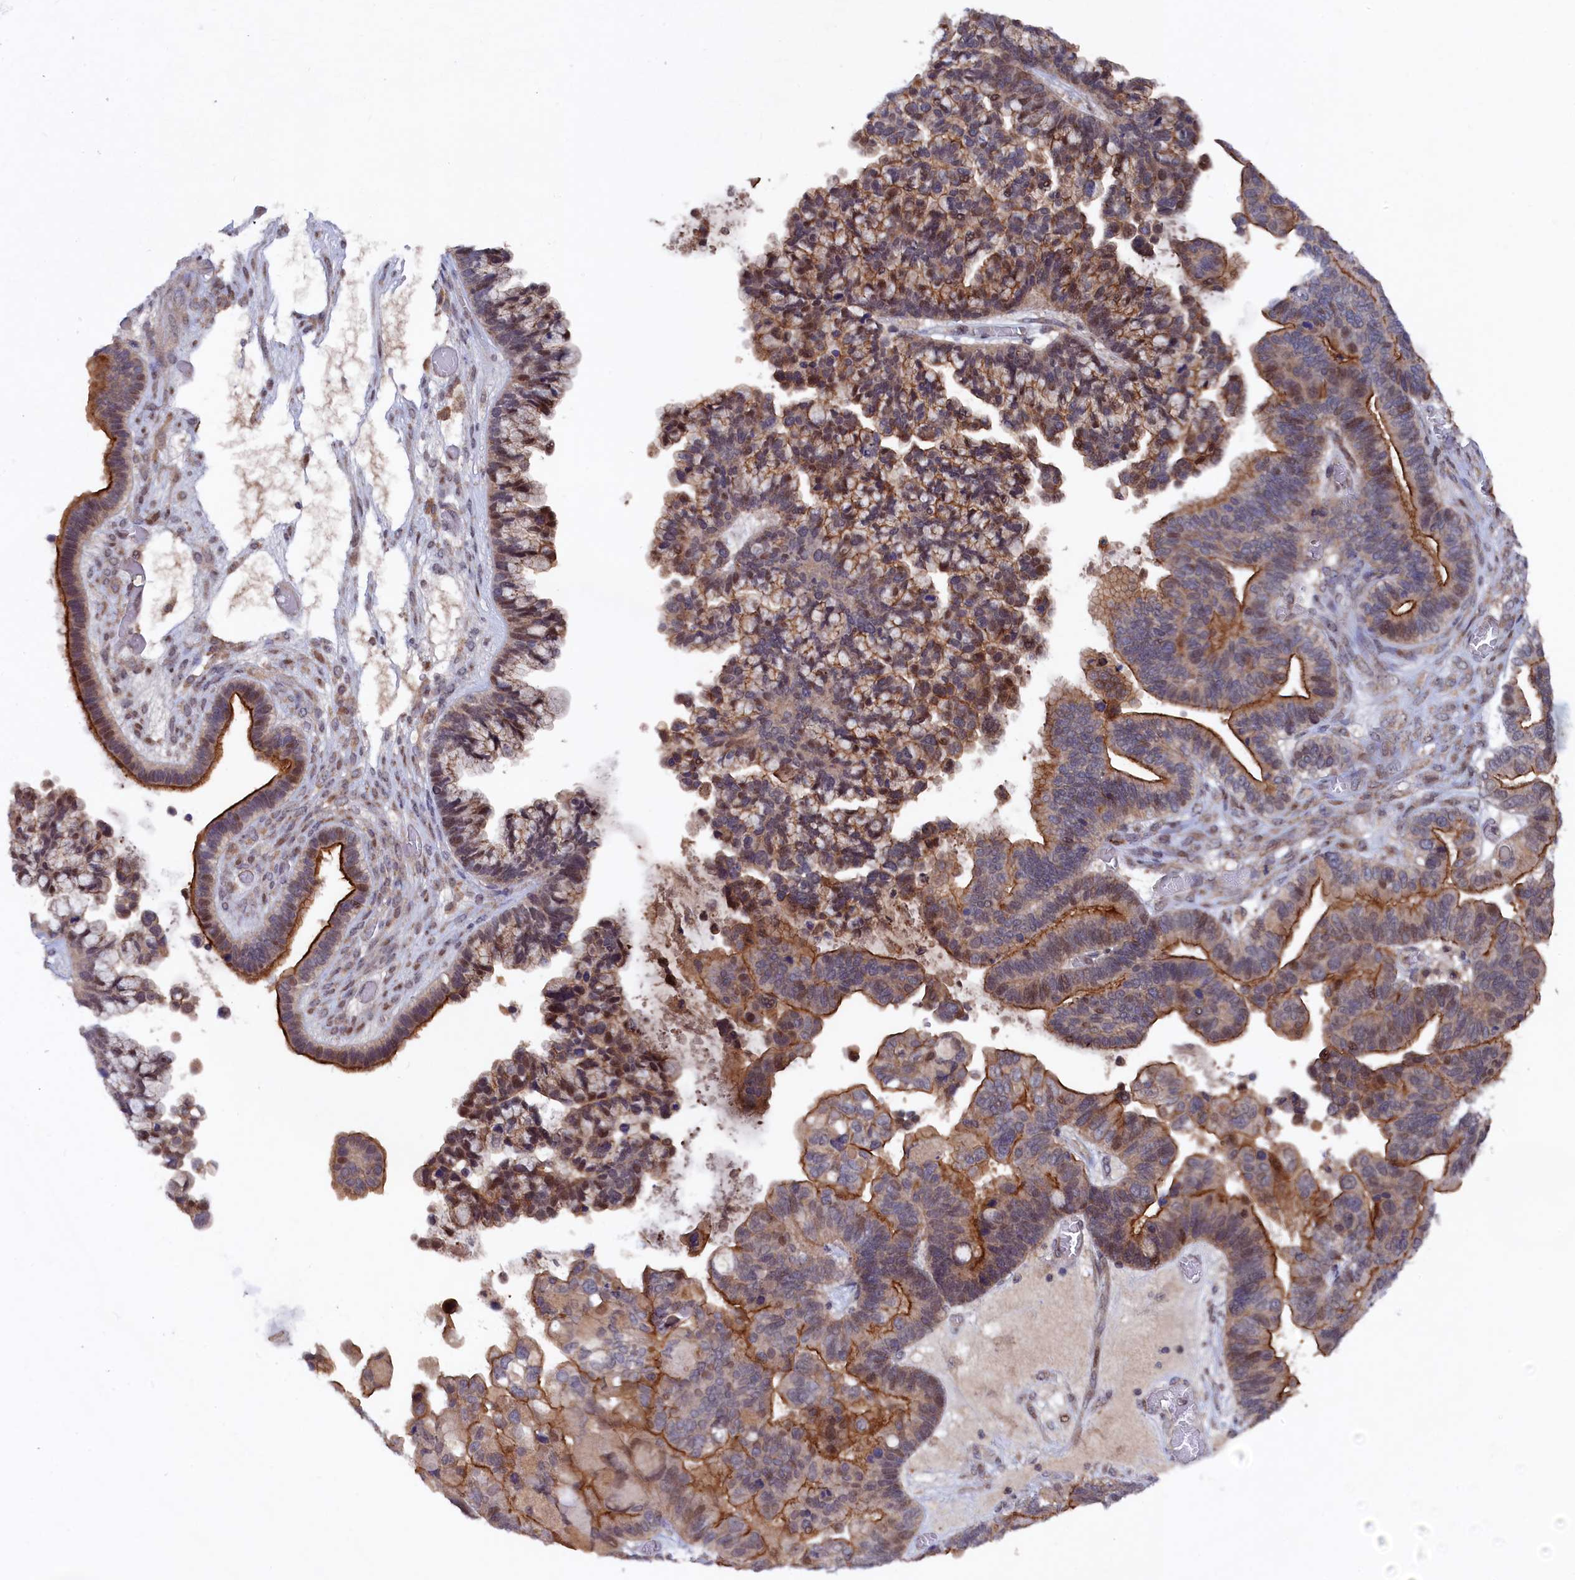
{"staining": {"intensity": "moderate", "quantity": ">75%", "location": "cytoplasmic/membranous,nuclear"}, "tissue": "ovarian cancer", "cell_type": "Tumor cells", "image_type": "cancer", "snomed": [{"axis": "morphology", "description": "Cystadenocarcinoma, serous, NOS"}, {"axis": "topography", "description": "Ovary"}], "caption": "A high-resolution histopathology image shows IHC staining of ovarian serous cystadenocarcinoma, which shows moderate cytoplasmic/membranous and nuclear expression in about >75% of tumor cells. (DAB (3,3'-diaminobenzidine) = brown stain, brightfield microscopy at high magnification).", "gene": "TMC5", "patient": {"sex": "female", "age": 56}}